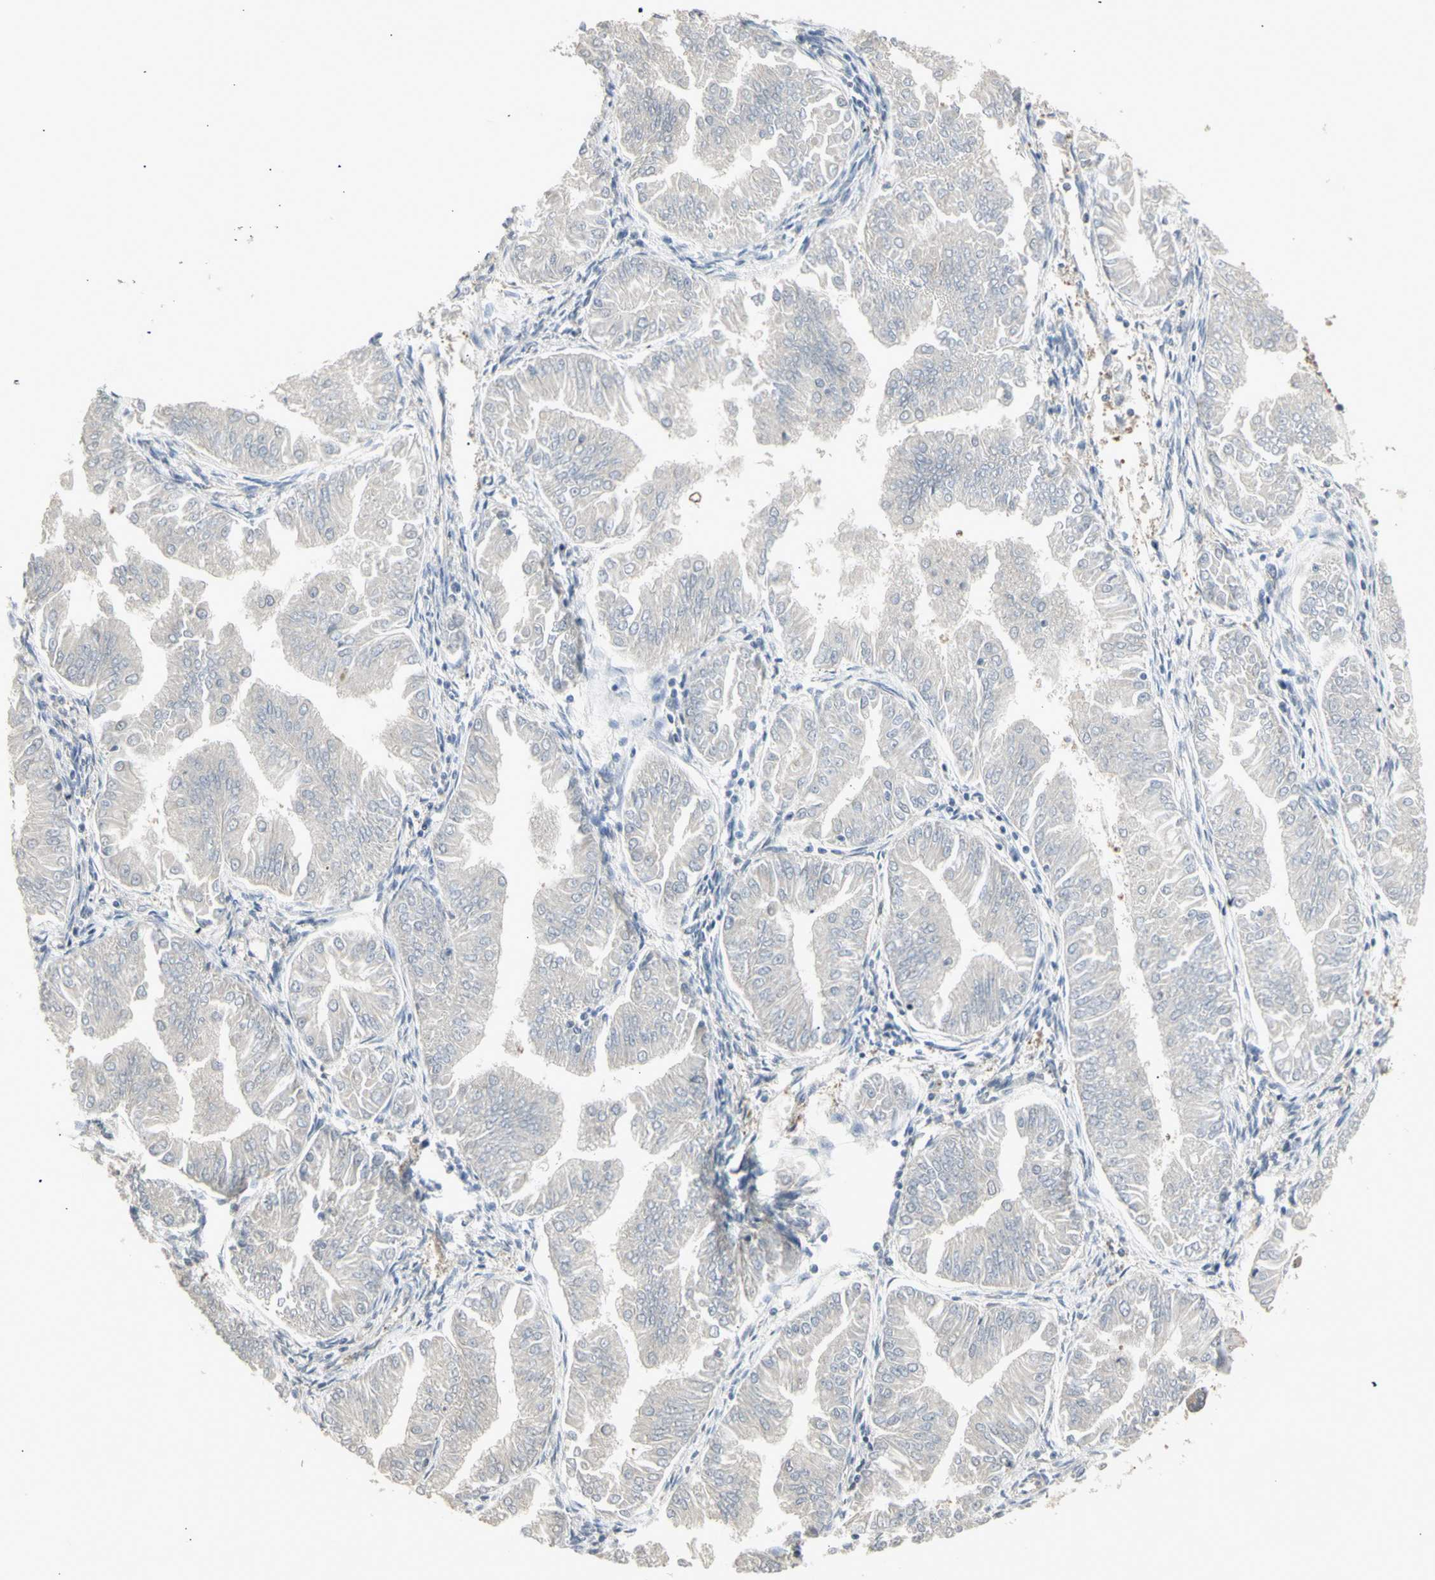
{"staining": {"intensity": "weak", "quantity": ">75%", "location": "cytoplasmic/membranous"}, "tissue": "endometrial cancer", "cell_type": "Tumor cells", "image_type": "cancer", "snomed": [{"axis": "morphology", "description": "Adenocarcinoma, NOS"}, {"axis": "topography", "description": "Endometrium"}], "caption": "Protein expression analysis of human endometrial cancer (adenocarcinoma) reveals weak cytoplasmic/membranous staining in about >75% of tumor cells. The staining is performed using DAB (3,3'-diaminobenzidine) brown chromogen to label protein expression. The nuclei are counter-stained blue using hematoxylin.", "gene": "CHURC1-FNTB", "patient": {"sex": "female", "age": 53}}